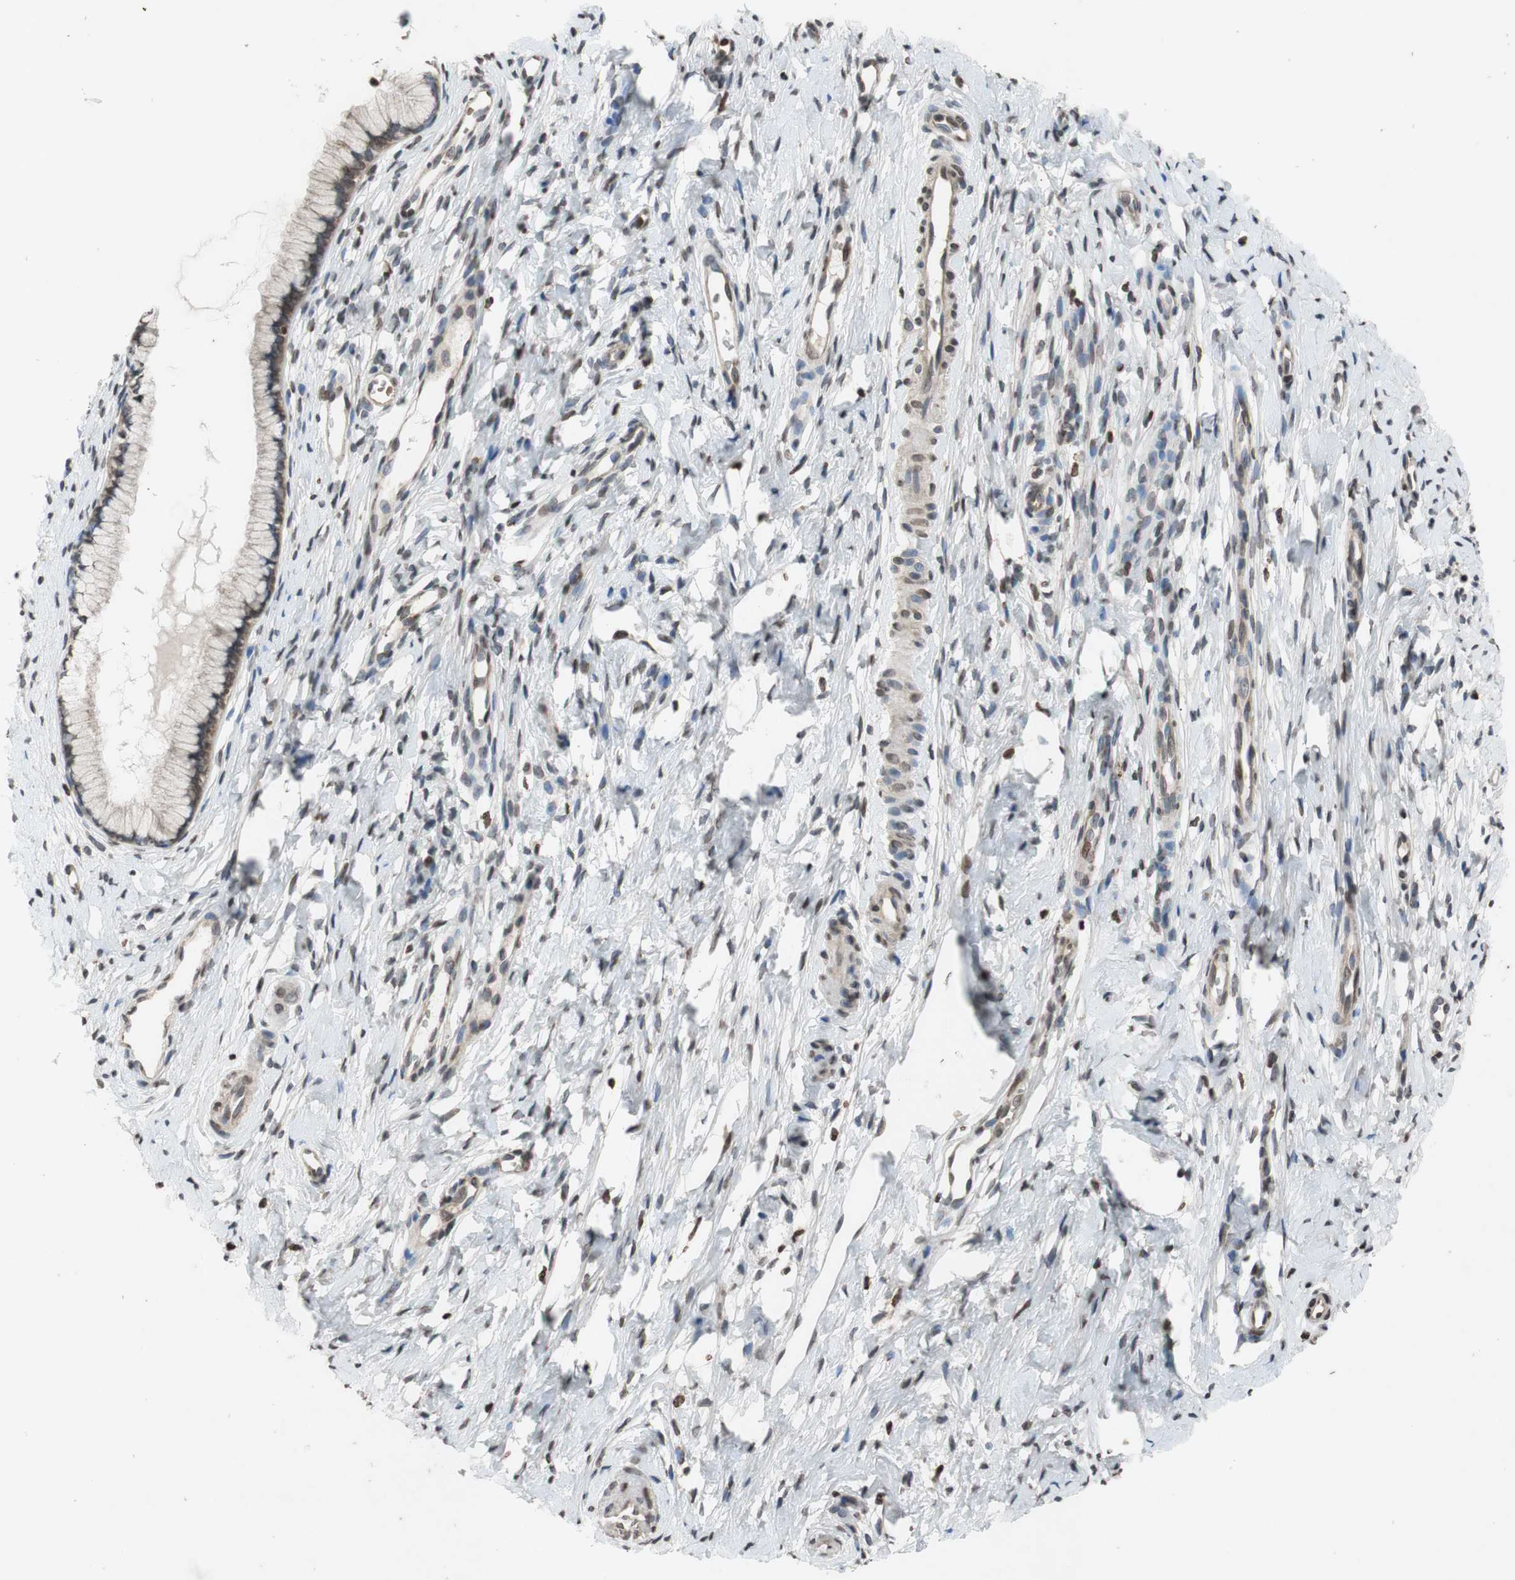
{"staining": {"intensity": "moderate", "quantity": ">75%", "location": "cytoplasmic/membranous"}, "tissue": "cervix", "cell_type": "Glandular cells", "image_type": "normal", "snomed": [{"axis": "morphology", "description": "Normal tissue, NOS"}, {"axis": "topography", "description": "Cervix"}], "caption": "High-magnification brightfield microscopy of unremarkable cervix stained with DAB (3,3'-diaminobenzidine) (brown) and counterstained with hematoxylin (blue). glandular cells exhibit moderate cytoplasmic/membranous staining is present in about>75% of cells.", "gene": "MCM6", "patient": {"sex": "female", "age": 65}}